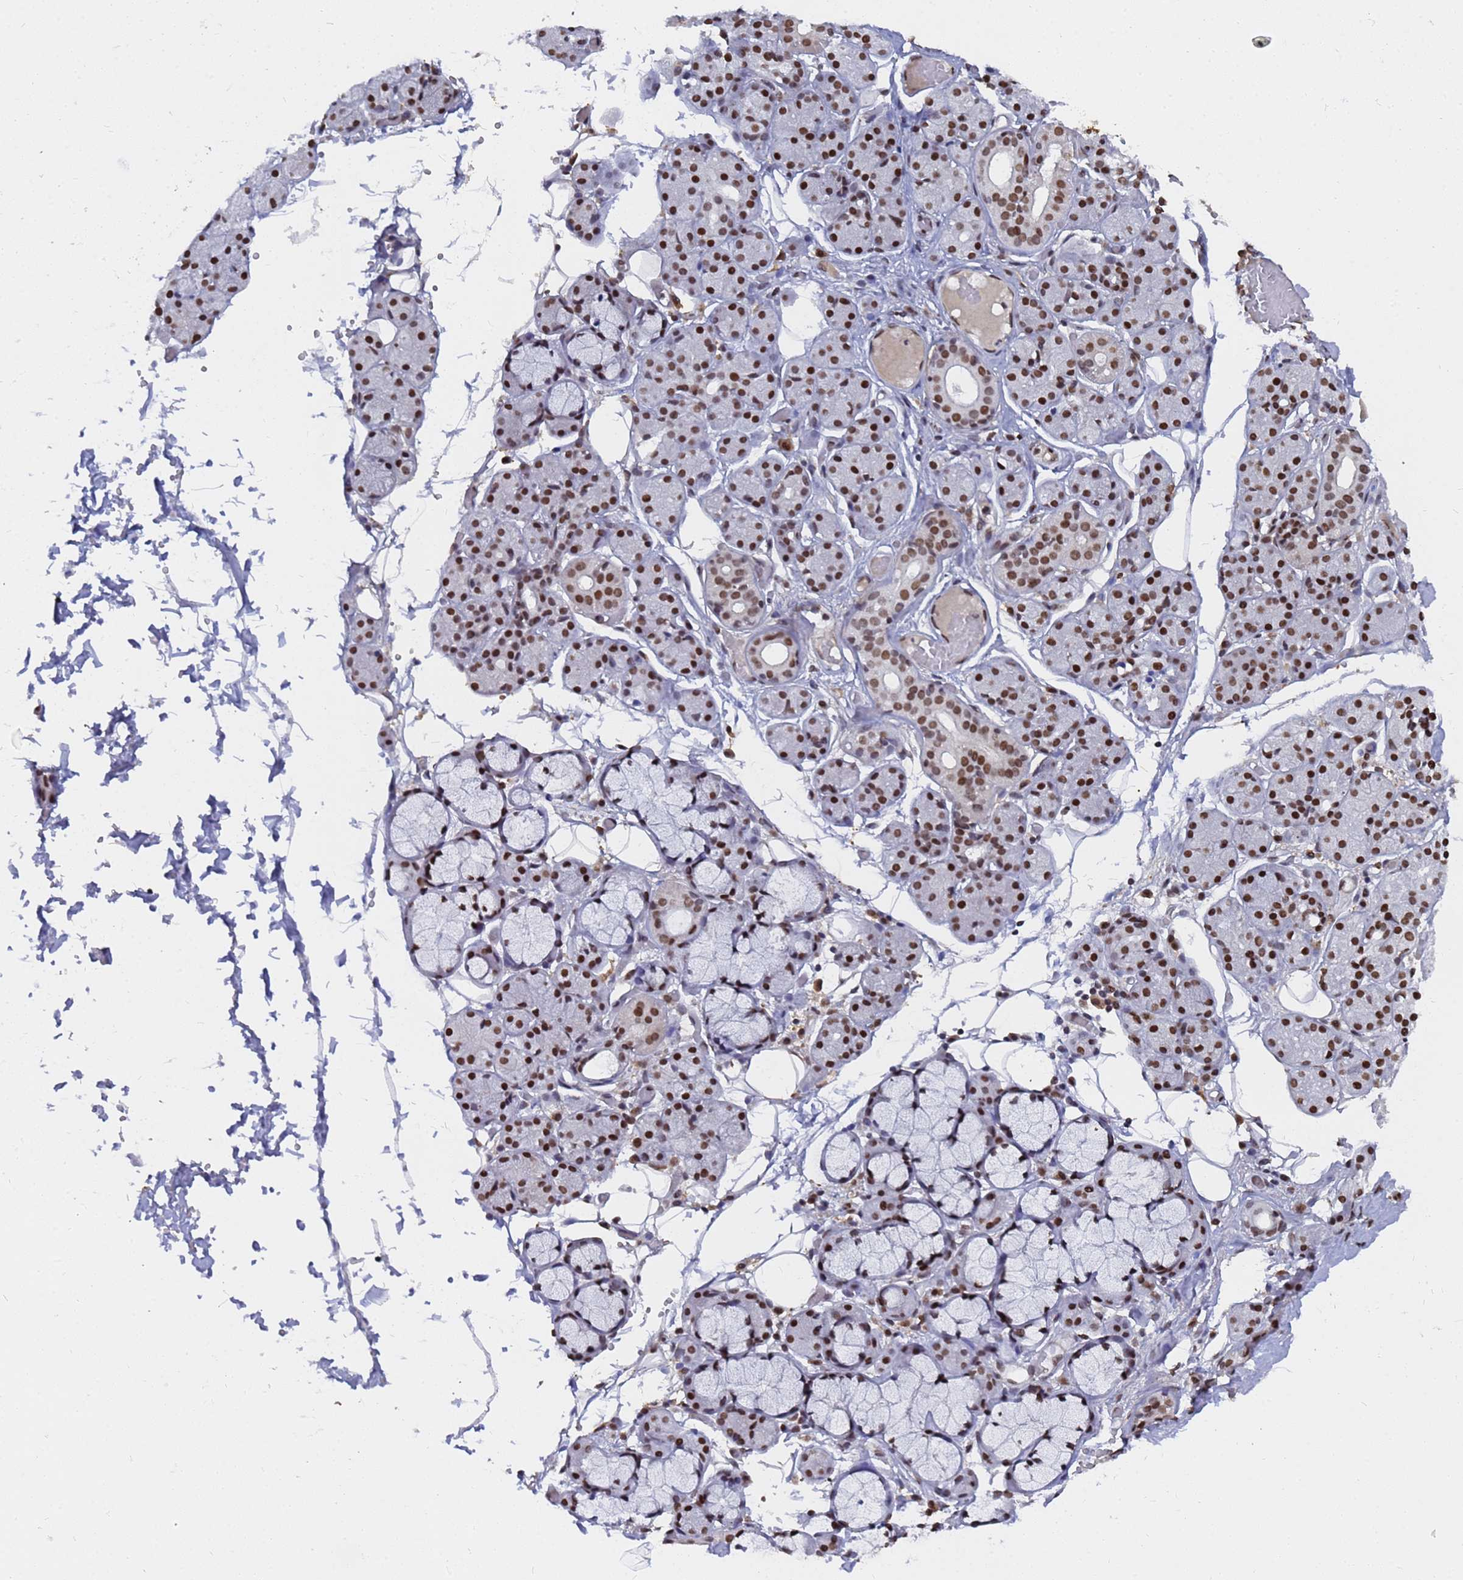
{"staining": {"intensity": "strong", "quantity": ">75%", "location": "nuclear"}, "tissue": "salivary gland", "cell_type": "Glandular cells", "image_type": "normal", "snomed": [{"axis": "morphology", "description": "Normal tissue, NOS"}, {"axis": "topography", "description": "Salivary gland"}], "caption": "Immunohistochemistry (IHC) image of normal salivary gland stained for a protein (brown), which shows high levels of strong nuclear staining in approximately >75% of glandular cells.", "gene": "RAVER2", "patient": {"sex": "male", "age": 63}}